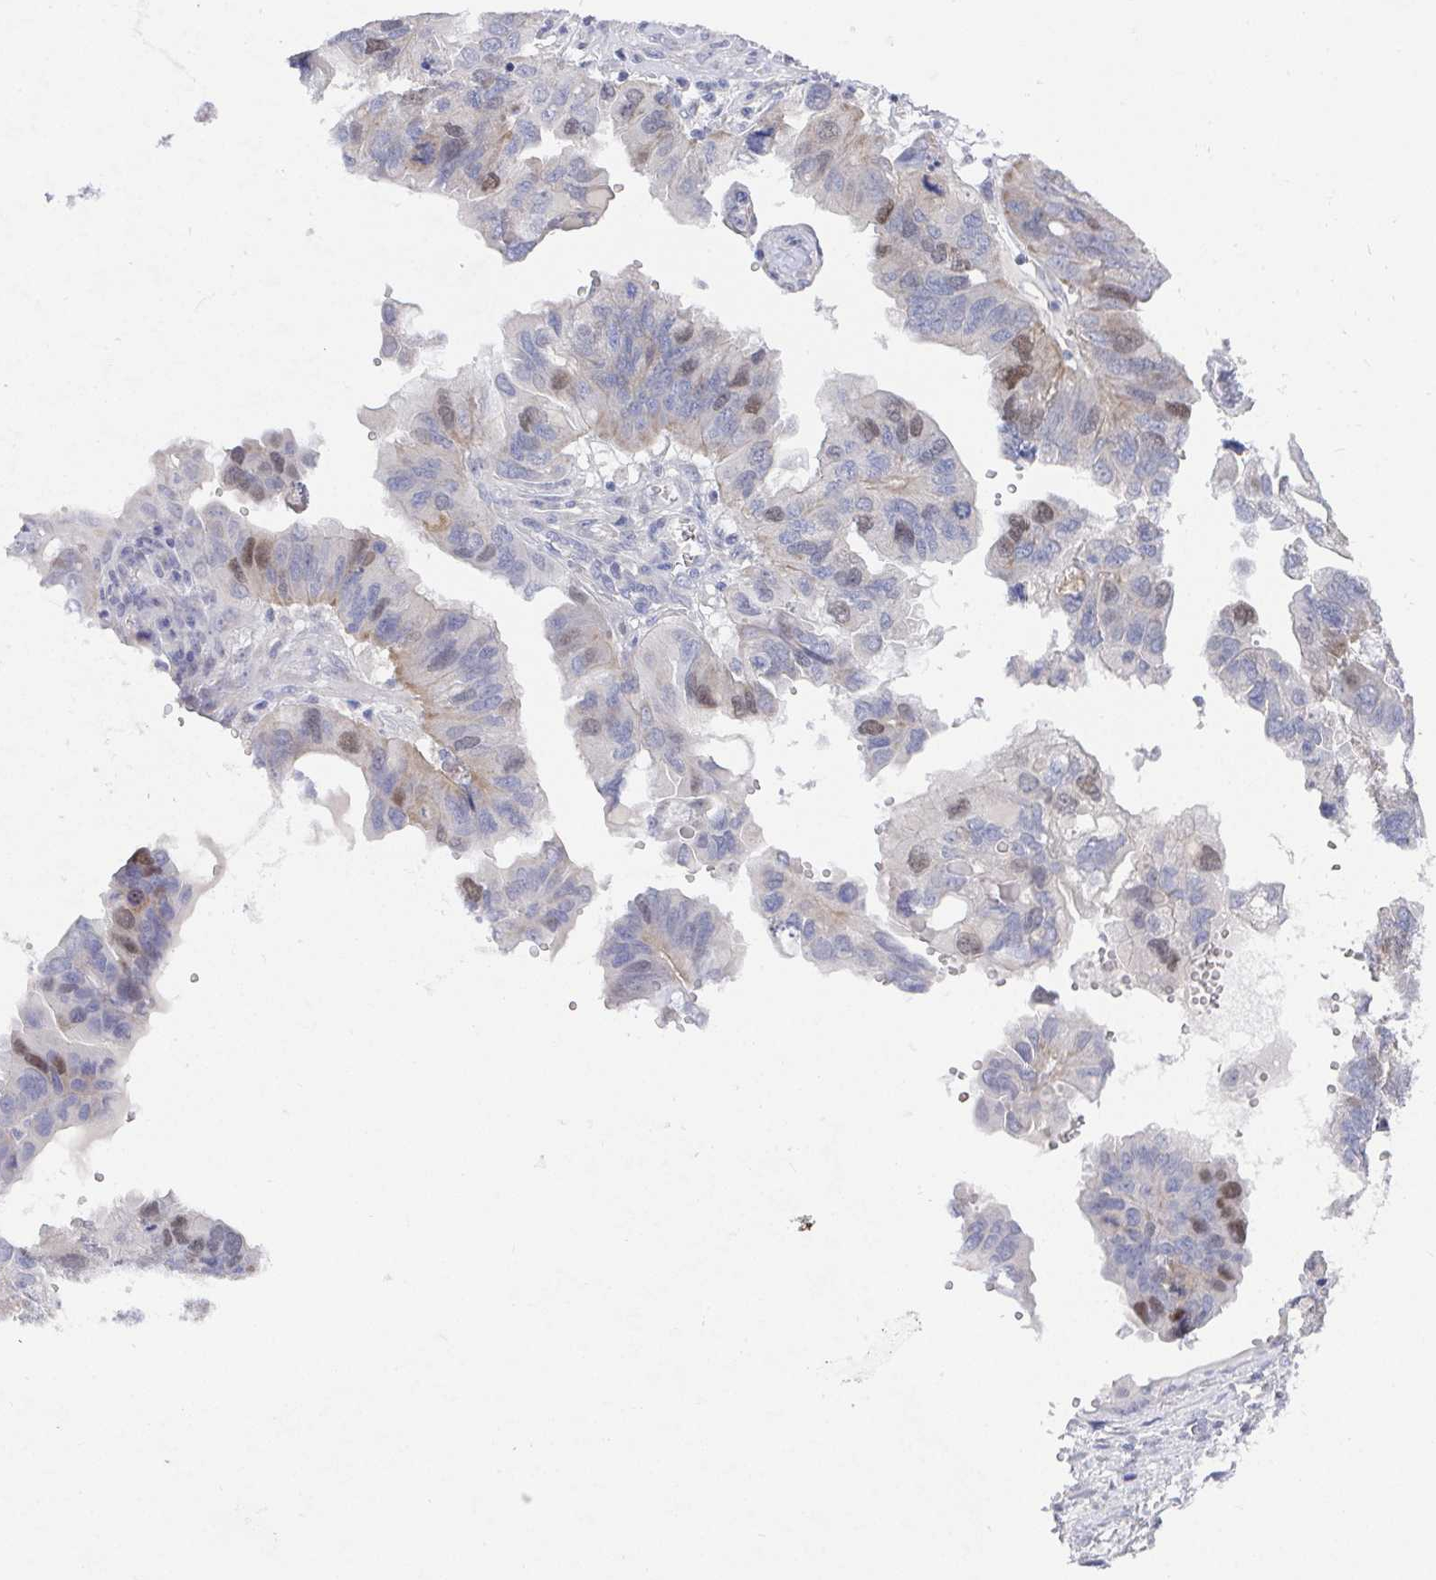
{"staining": {"intensity": "weak", "quantity": "<25%", "location": "nuclear"}, "tissue": "ovarian cancer", "cell_type": "Tumor cells", "image_type": "cancer", "snomed": [{"axis": "morphology", "description": "Cystadenocarcinoma, serous, NOS"}, {"axis": "topography", "description": "Ovary"}], "caption": "DAB (3,3'-diaminobenzidine) immunohistochemical staining of human ovarian serous cystadenocarcinoma demonstrates no significant expression in tumor cells.", "gene": "ATP5F1C", "patient": {"sex": "female", "age": 79}}